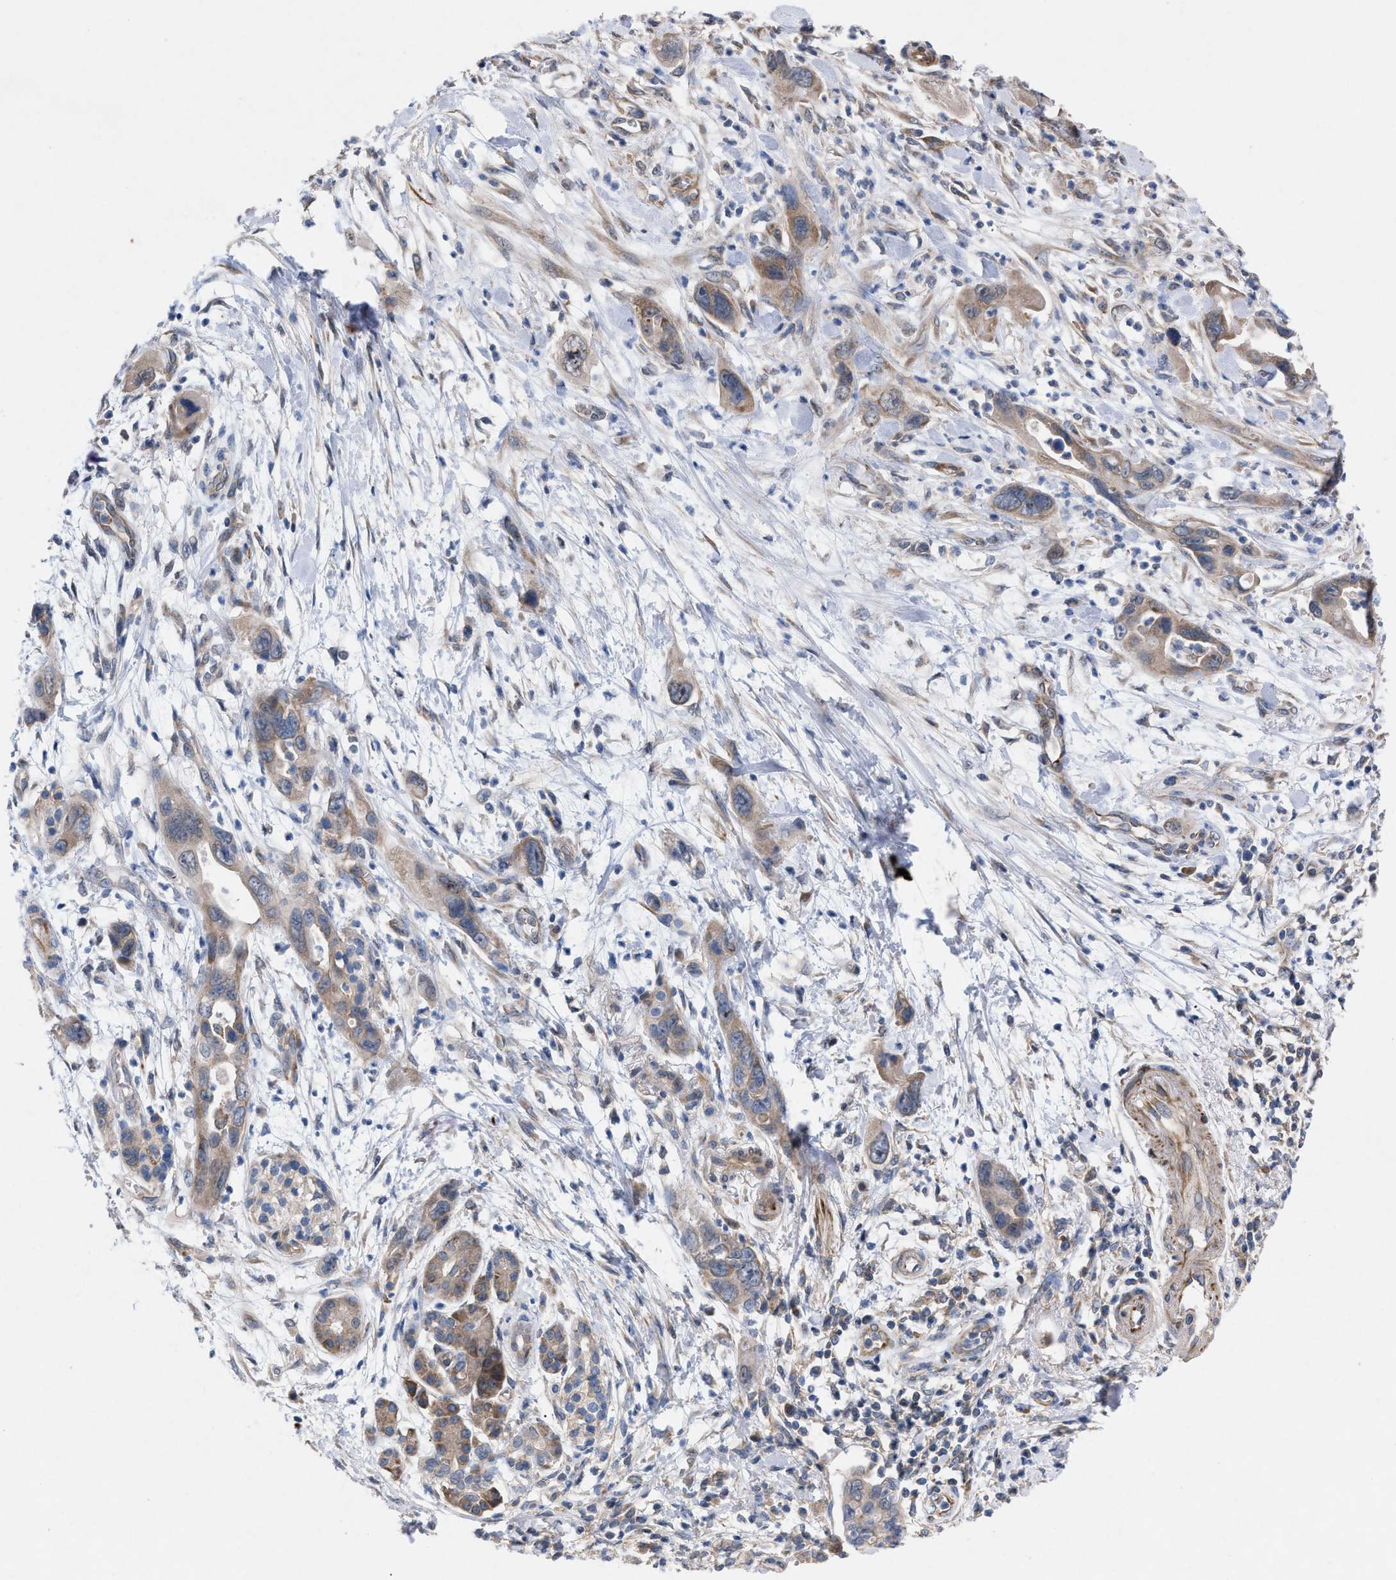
{"staining": {"intensity": "weak", "quantity": ">75%", "location": "cytoplasmic/membranous"}, "tissue": "pancreatic cancer", "cell_type": "Tumor cells", "image_type": "cancer", "snomed": [{"axis": "morphology", "description": "Adenocarcinoma, NOS"}, {"axis": "topography", "description": "Pancreas"}], "caption": "Immunohistochemical staining of adenocarcinoma (pancreatic) shows weak cytoplasmic/membranous protein expression in about >75% of tumor cells. The protein of interest is stained brown, and the nuclei are stained in blue (DAB (3,3'-diaminobenzidine) IHC with brightfield microscopy, high magnification).", "gene": "TMEM131", "patient": {"sex": "female", "age": 70}}